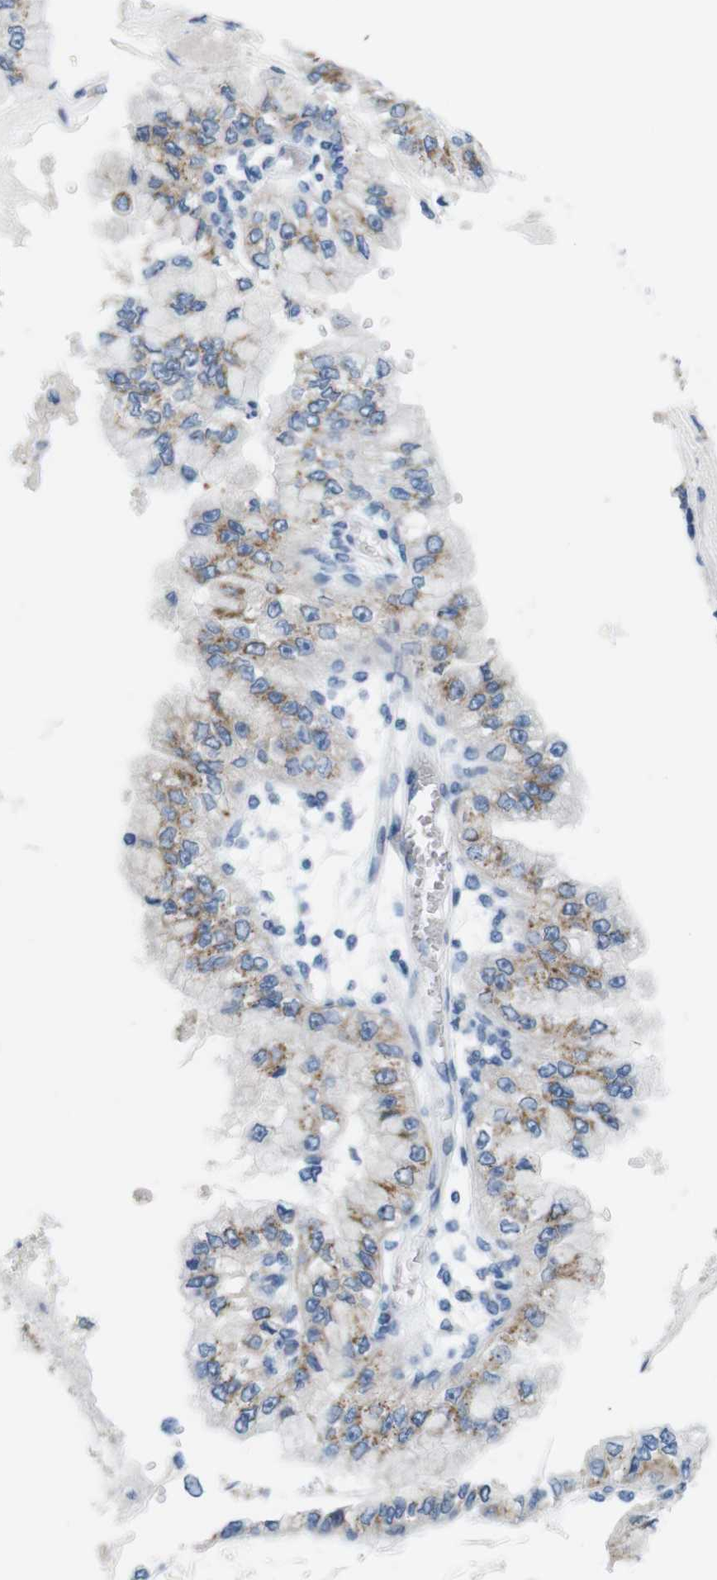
{"staining": {"intensity": "moderate", "quantity": ">75%", "location": "cytoplasmic/membranous"}, "tissue": "liver cancer", "cell_type": "Tumor cells", "image_type": "cancer", "snomed": [{"axis": "morphology", "description": "Cholangiocarcinoma"}, {"axis": "topography", "description": "Liver"}], "caption": "Protein analysis of cholangiocarcinoma (liver) tissue reveals moderate cytoplasmic/membranous positivity in approximately >75% of tumor cells. The staining was performed using DAB, with brown indicating positive protein expression. Nuclei are stained blue with hematoxylin.", "gene": "GOLGA2", "patient": {"sex": "female", "age": 79}}